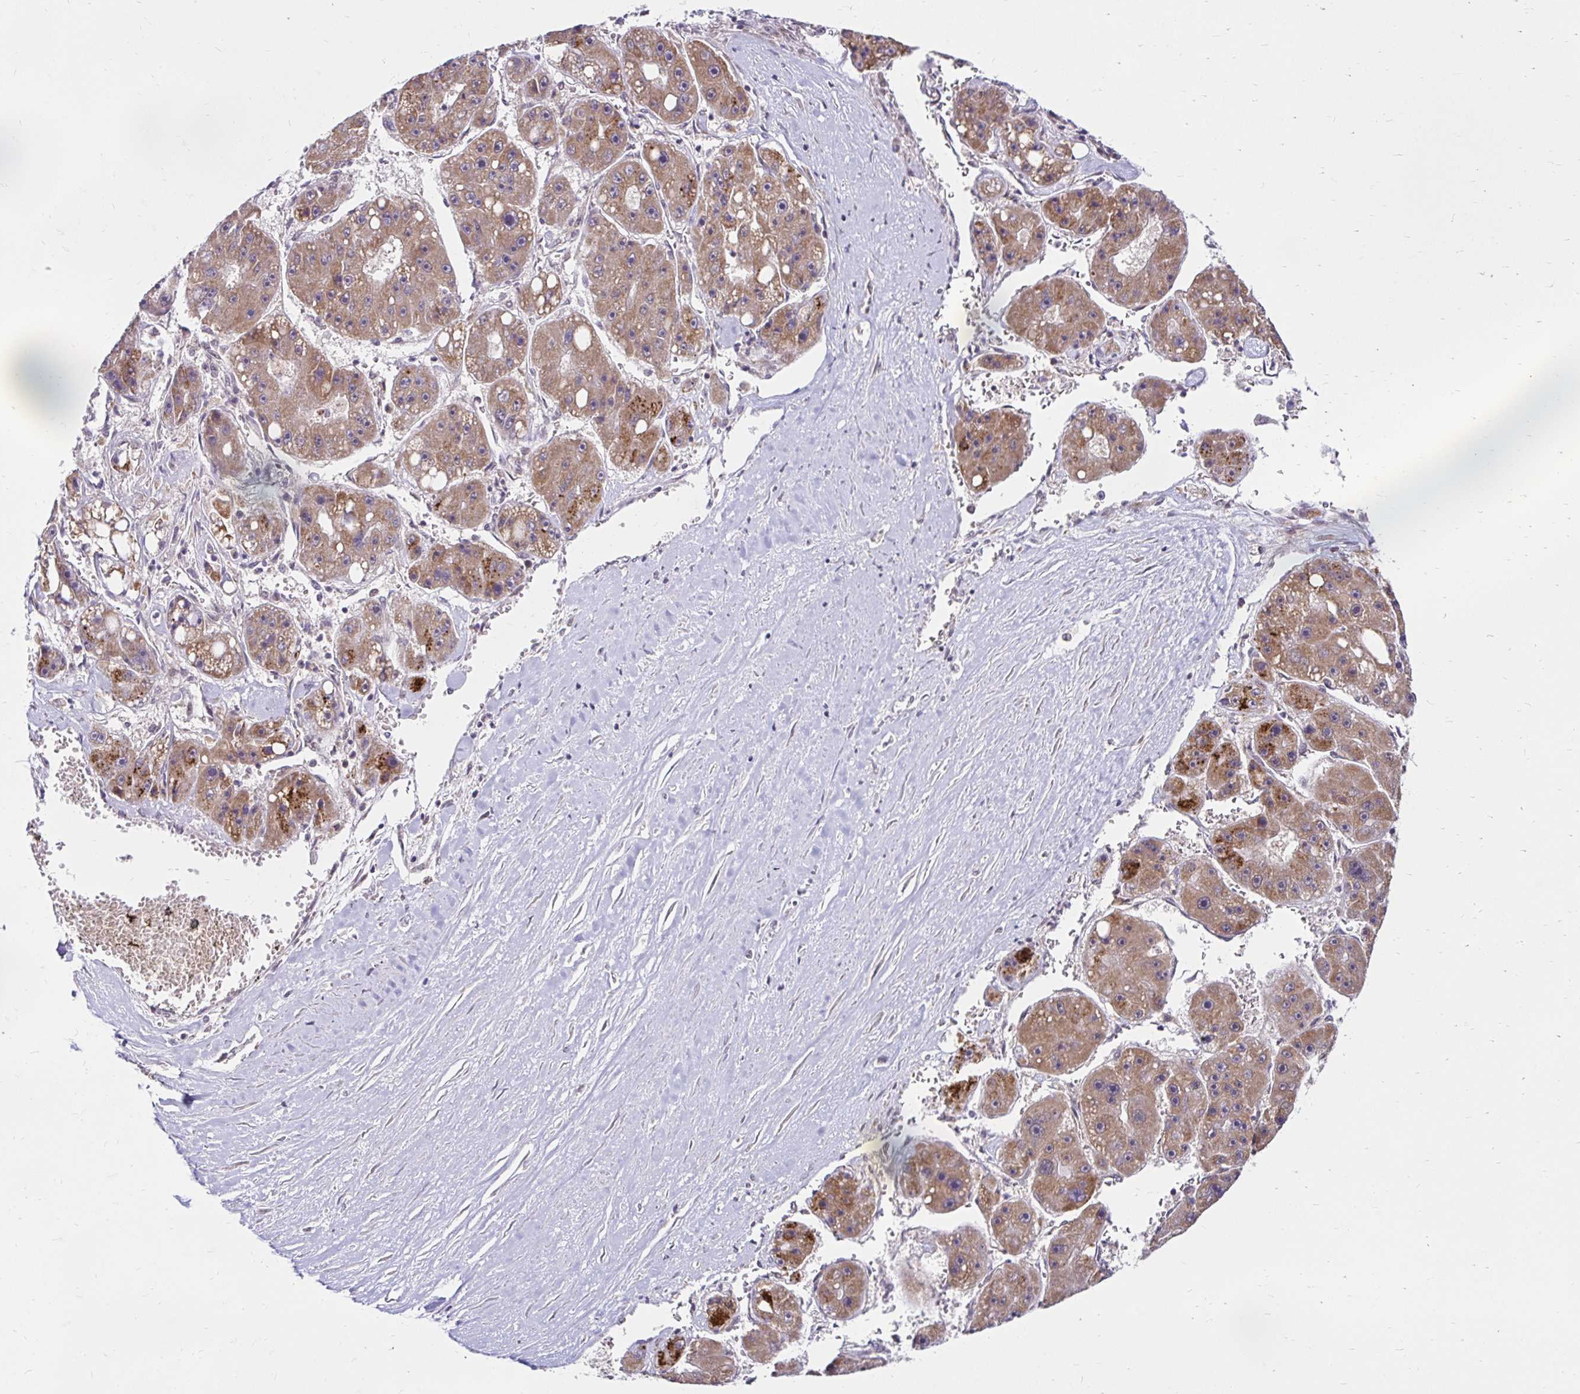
{"staining": {"intensity": "moderate", "quantity": ">75%", "location": "cytoplasmic/membranous"}, "tissue": "liver cancer", "cell_type": "Tumor cells", "image_type": "cancer", "snomed": [{"axis": "morphology", "description": "Carcinoma, Hepatocellular, NOS"}, {"axis": "topography", "description": "Liver"}], "caption": "Immunohistochemistry micrograph of human liver cancer stained for a protein (brown), which reveals medium levels of moderate cytoplasmic/membranous positivity in approximately >75% of tumor cells.", "gene": "TIMM50", "patient": {"sex": "female", "age": 61}}